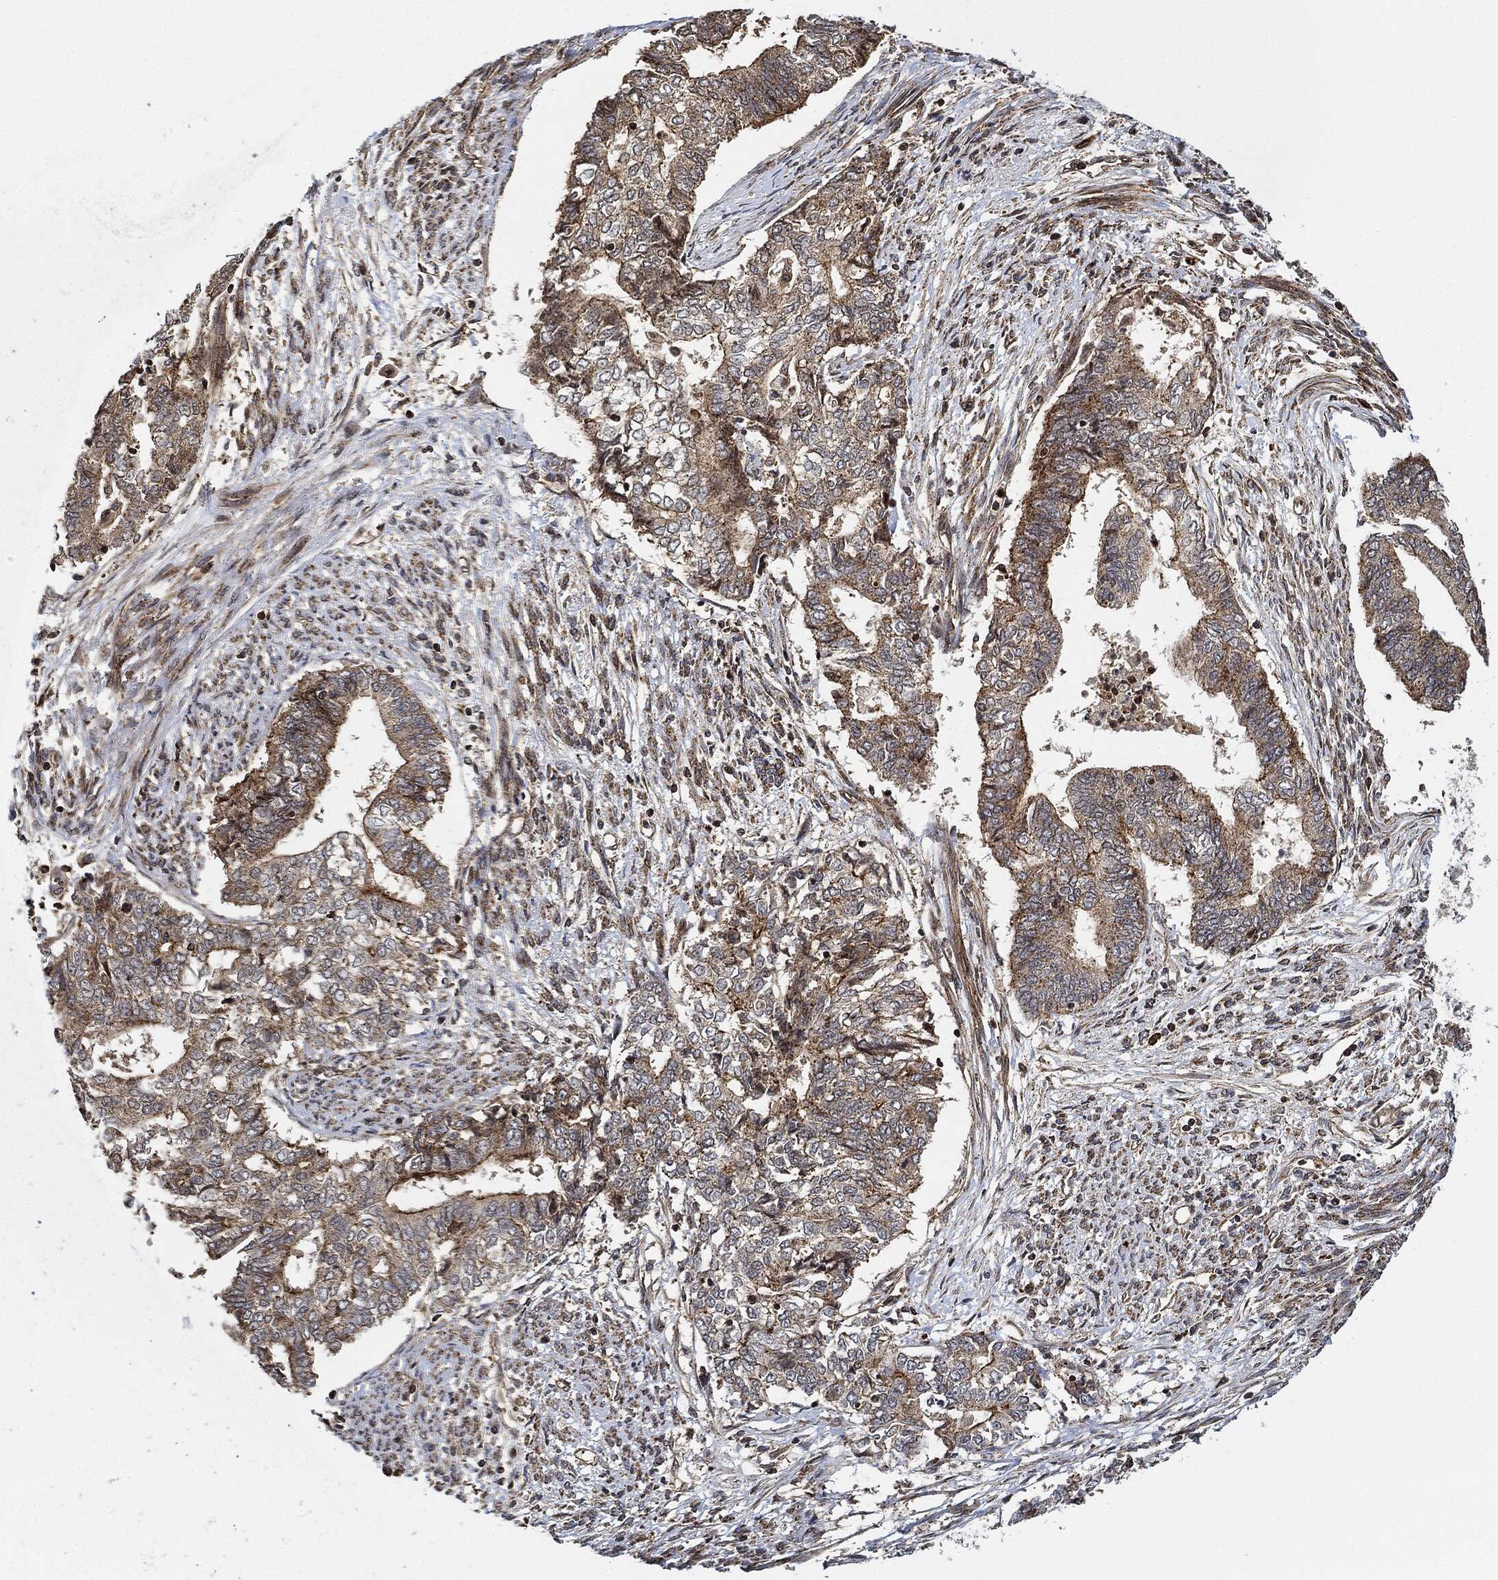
{"staining": {"intensity": "strong", "quantity": "<25%", "location": "cytoplasmic/membranous"}, "tissue": "endometrial cancer", "cell_type": "Tumor cells", "image_type": "cancer", "snomed": [{"axis": "morphology", "description": "Adenocarcinoma, NOS"}, {"axis": "topography", "description": "Endometrium"}], "caption": "Immunohistochemistry micrograph of adenocarcinoma (endometrial) stained for a protein (brown), which shows medium levels of strong cytoplasmic/membranous staining in about <25% of tumor cells.", "gene": "MAP3K3", "patient": {"sex": "female", "age": 65}}